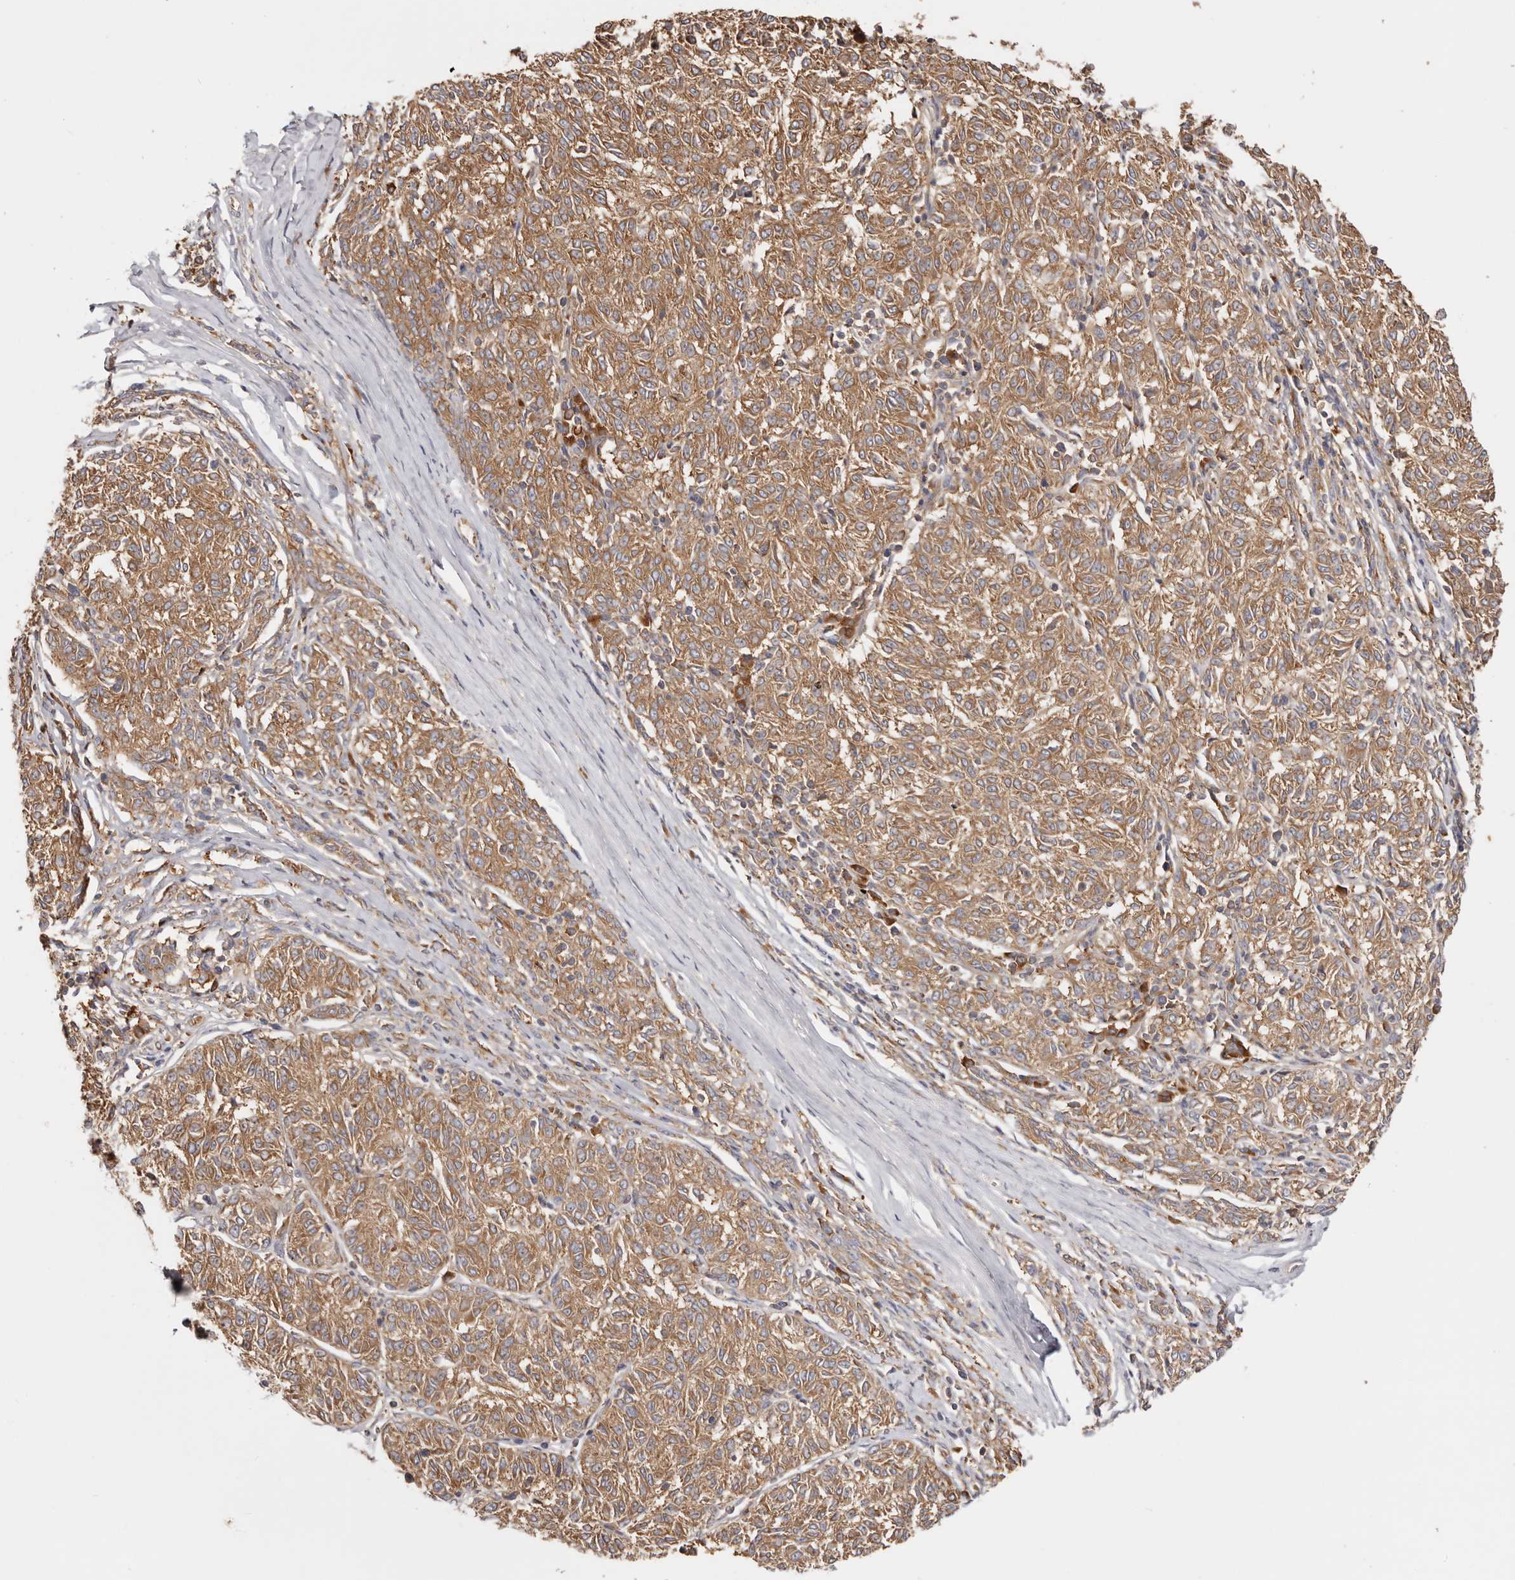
{"staining": {"intensity": "moderate", "quantity": ">75%", "location": "cytoplasmic/membranous"}, "tissue": "melanoma", "cell_type": "Tumor cells", "image_type": "cancer", "snomed": [{"axis": "morphology", "description": "Malignant melanoma, NOS"}, {"axis": "topography", "description": "Skin"}], "caption": "An immunohistochemistry micrograph of tumor tissue is shown. Protein staining in brown highlights moderate cytoplasmic/membranous positivity in melanoma within tumor cells.", "gene": "EPRS1", "patient": {"sex": "female", "age": 72}}